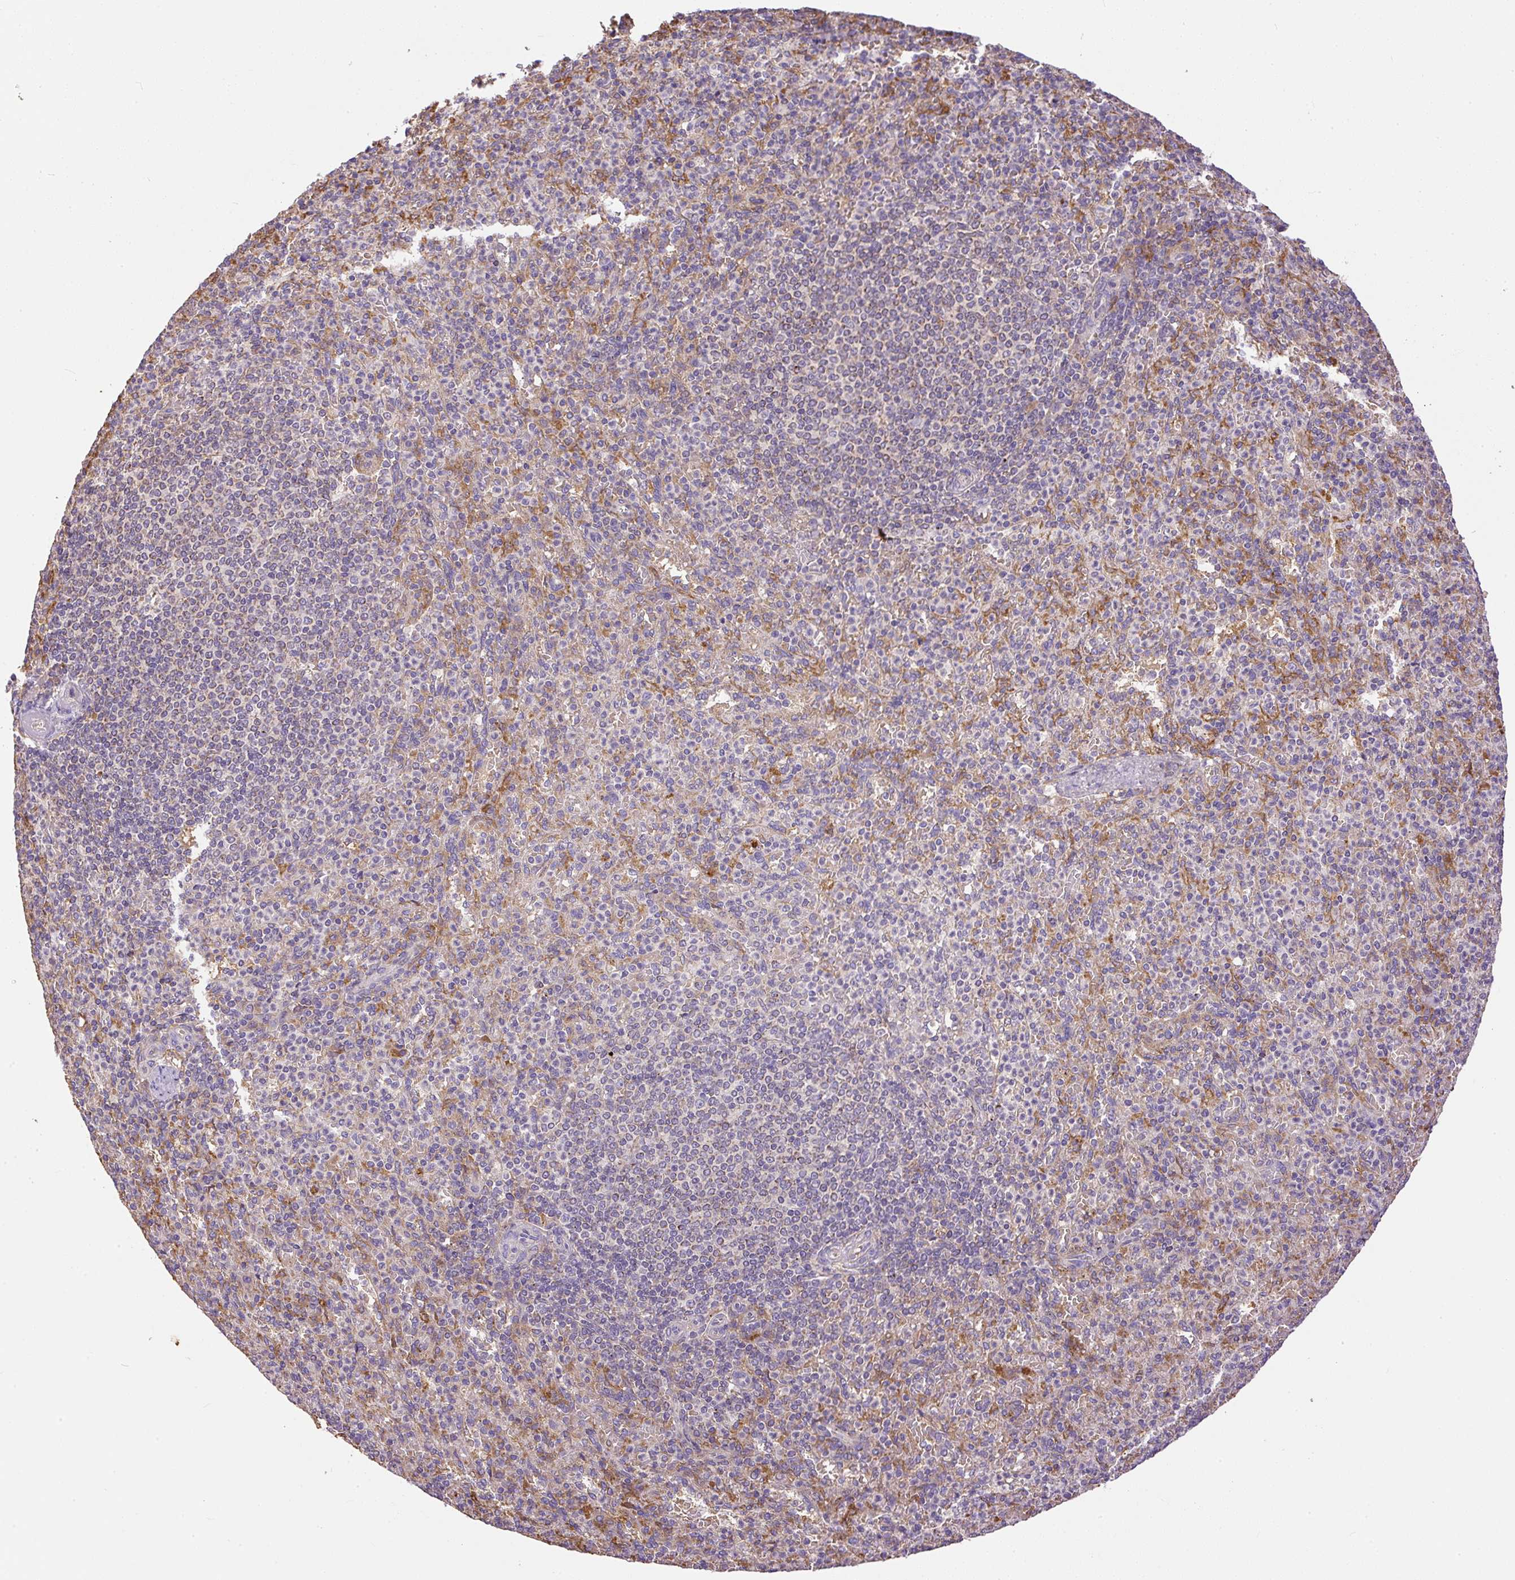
{"staining": {"intensity": "moderate", "quantity": "25%-75%", "location": "cytoplasmic/membranous"}, "tissue": "spleen", "cell_type": "Cells in red pulp", "image_type": "normal", "snomed": [{"axis": "morphology", "description": "Normal tissue, NOS"}, {"axis": "topography", "description": "Spleen"}], "caption": "IHC photomicrograph of benign spleen: spleen stained using immunohistochemistry (IHC) reveals medium levels of moderate protein expression localized specifically in the cytoplasmic/membranous of cells in red pulp, appearing as a cytoplasmic/membranous brown color.", "gene": "DAPK1", "patient": {"sex": "female", "age": 74}}